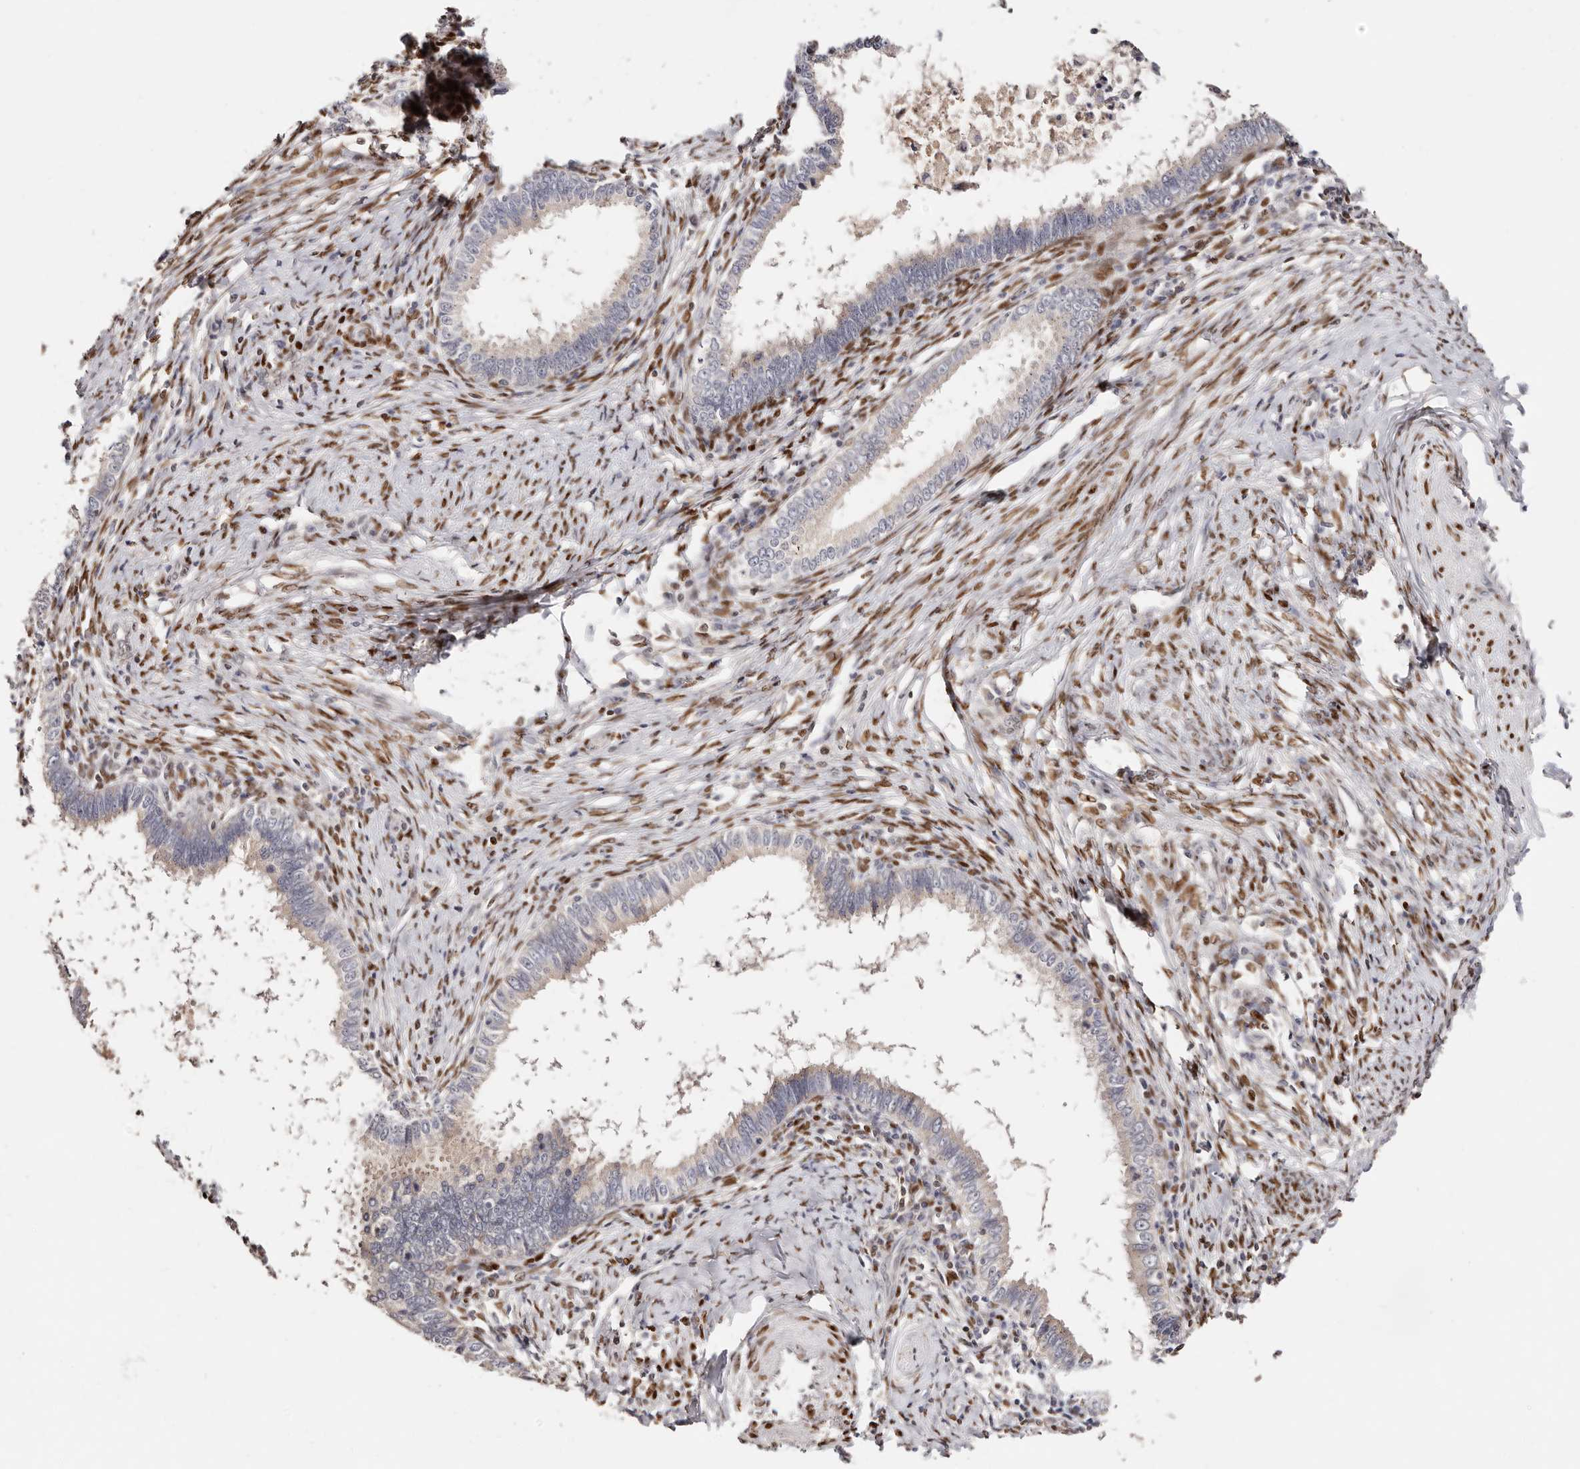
{"staining": {"intensity": "negative", "quantity": "none", "location": "none"}, "tissue": "cervical cancer", "cell_type": "Tumor cells", "image_type": "cancer", "snomed": [{"axis": "morphology", "description": "Adenocarcinoma, NOS"}, {"axis": "topography", "description": "Cervix"}], "caption": "This photomicrograph is of cervical cancer (adenocarcinoma) stained with immunohistochemistry (IHC) to label a protein in brown with the nuclei are counter-stained blue. There is no expression in tumor cells.", "gene": "IQGAP3", "patient": {"sex": "female", "age": 36}}